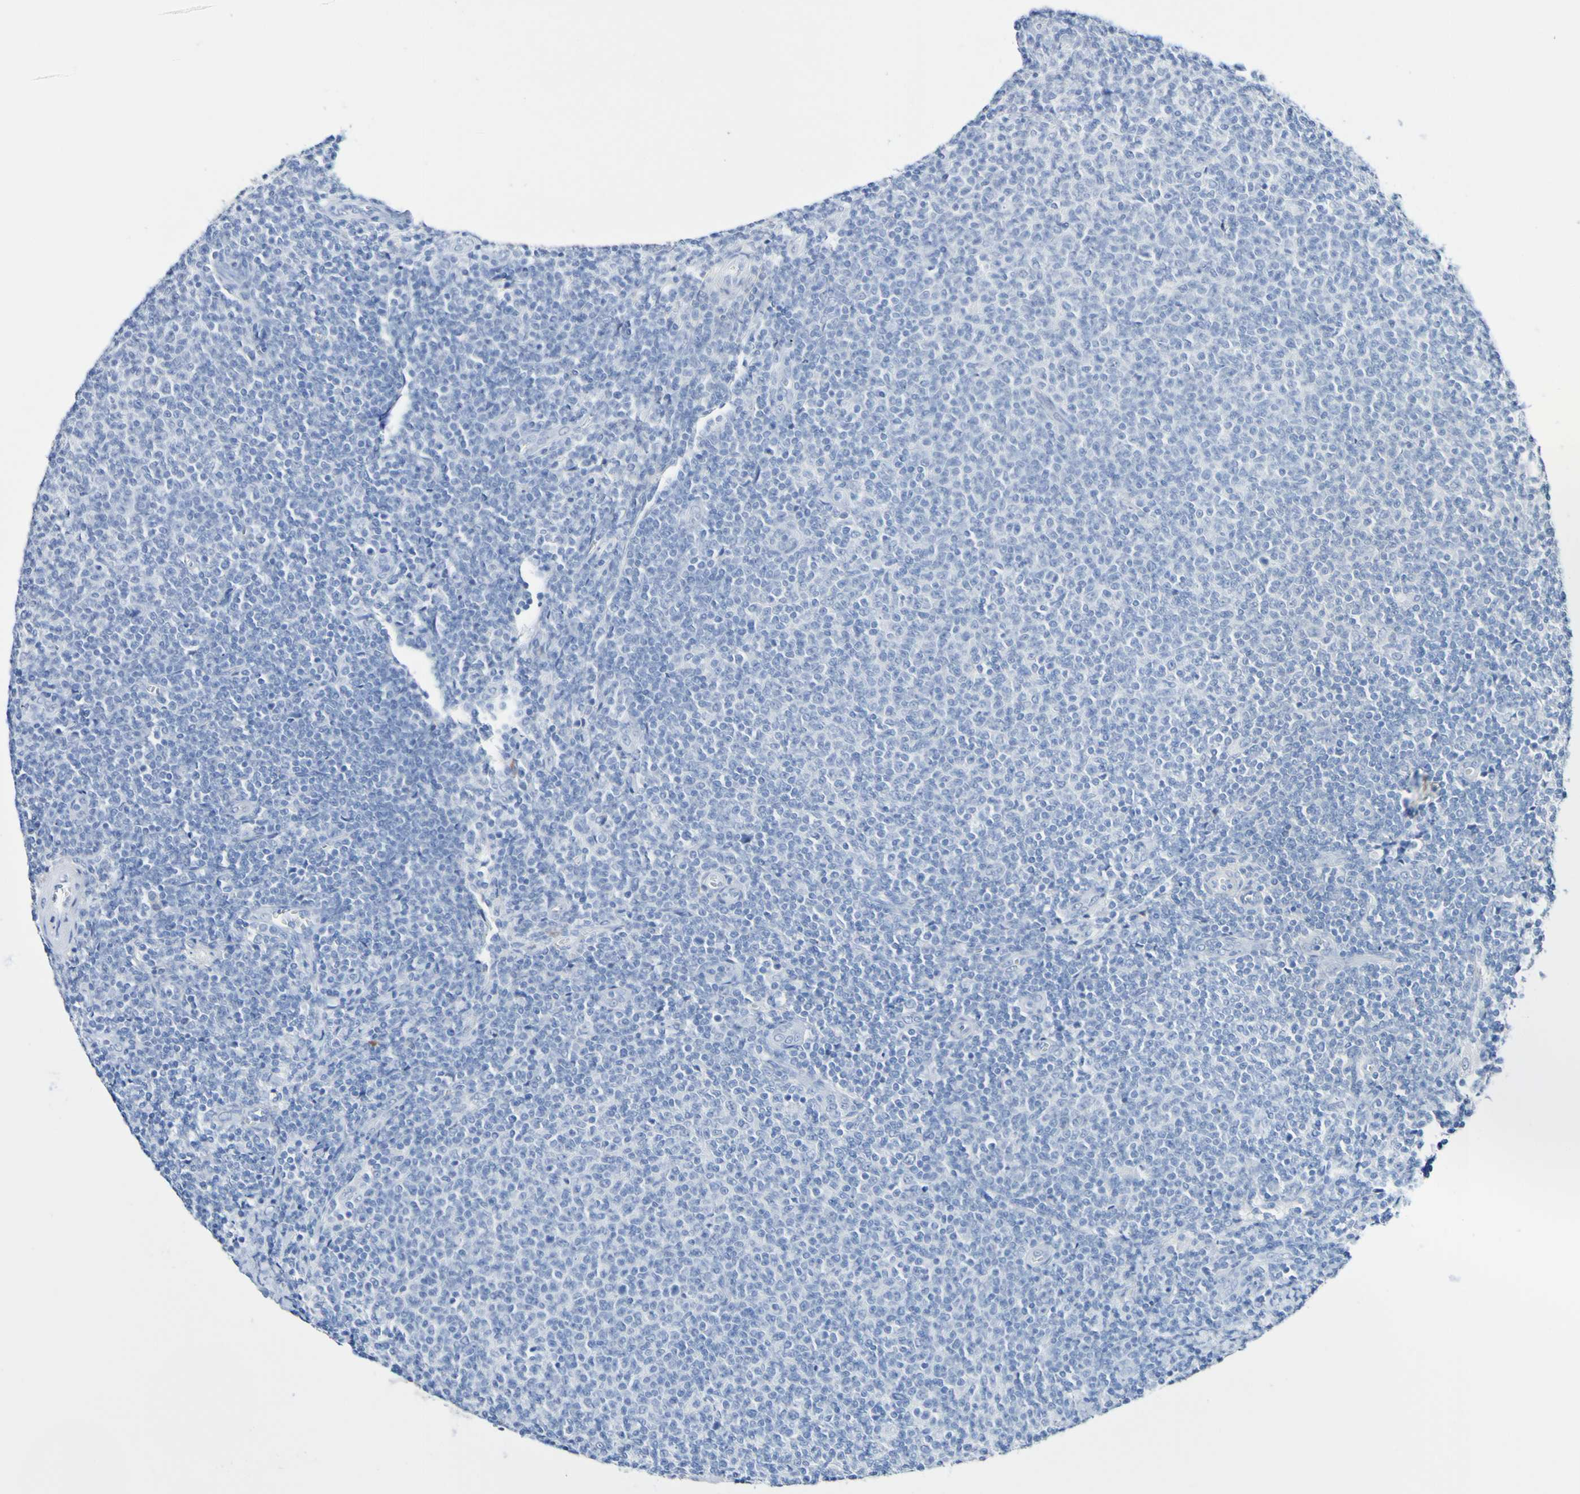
{"staining": {"intensity": "negative", "quantity": "none", "location": "none"}, "tissue": "lymphoma", "cell_type": "Tumor cells", "image_type": "cancer", "snomed": [{"axis": "morphology", "description": "Malignant lymphoma, non-Hodgkin's type, Low grade"}, {"axis": "topography", "description": "Lymph node"}], "caption": "IHC histopathology image of neoplastic tissue: human malignant lymphoma, non-Hodgkin's type (low-grade) stained with DAB displays no significant protein staining in tumor cells.", "gene": "SGCB", "patient": {"sex": "male", "age": 66}}